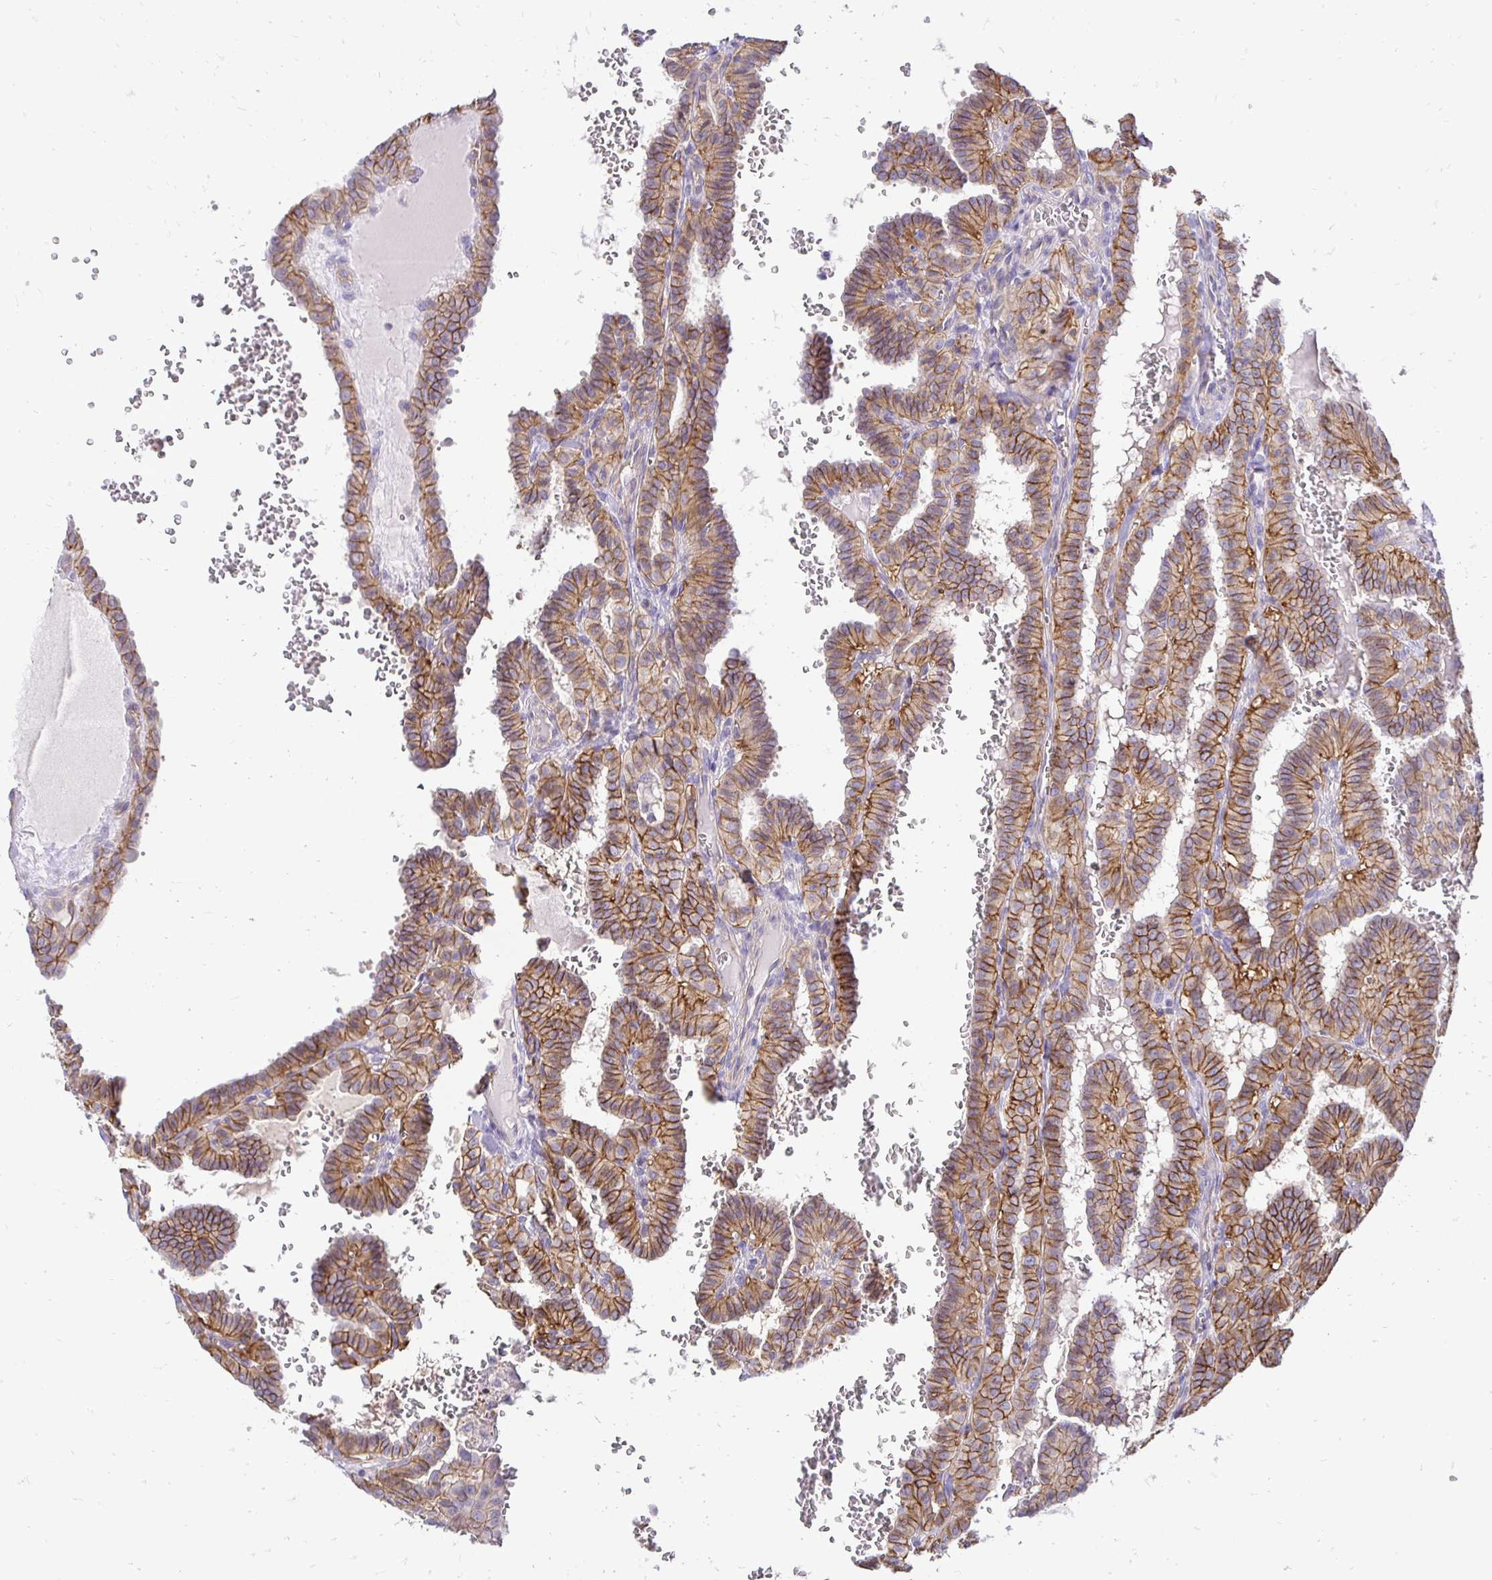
{"staining": {"intensity": "moderate", "quantity": ">75%", "location": "cytoplasmic/membranous"}, "tissue": "thyroid cancer", "cell_type": "Tumor cells", "image_type": "cancer", "snomed": [{"axis": "morphology", "description": "Papillary adenocarcinoma, NOS"}, {"axis": "topography", "description": "Thyroid gland"}], "caption": "DAB (3,3'-diaminobenzidine) immunohistochemical staining of human thyroid cancer shows moderate cytoplasmic/membranous protein expression in about >75% of tumor cells. (IHC, brightfield microscopy, high magnification).", "gene": "SLC9A1", "patient": {"sex": "female", "age": 21}}